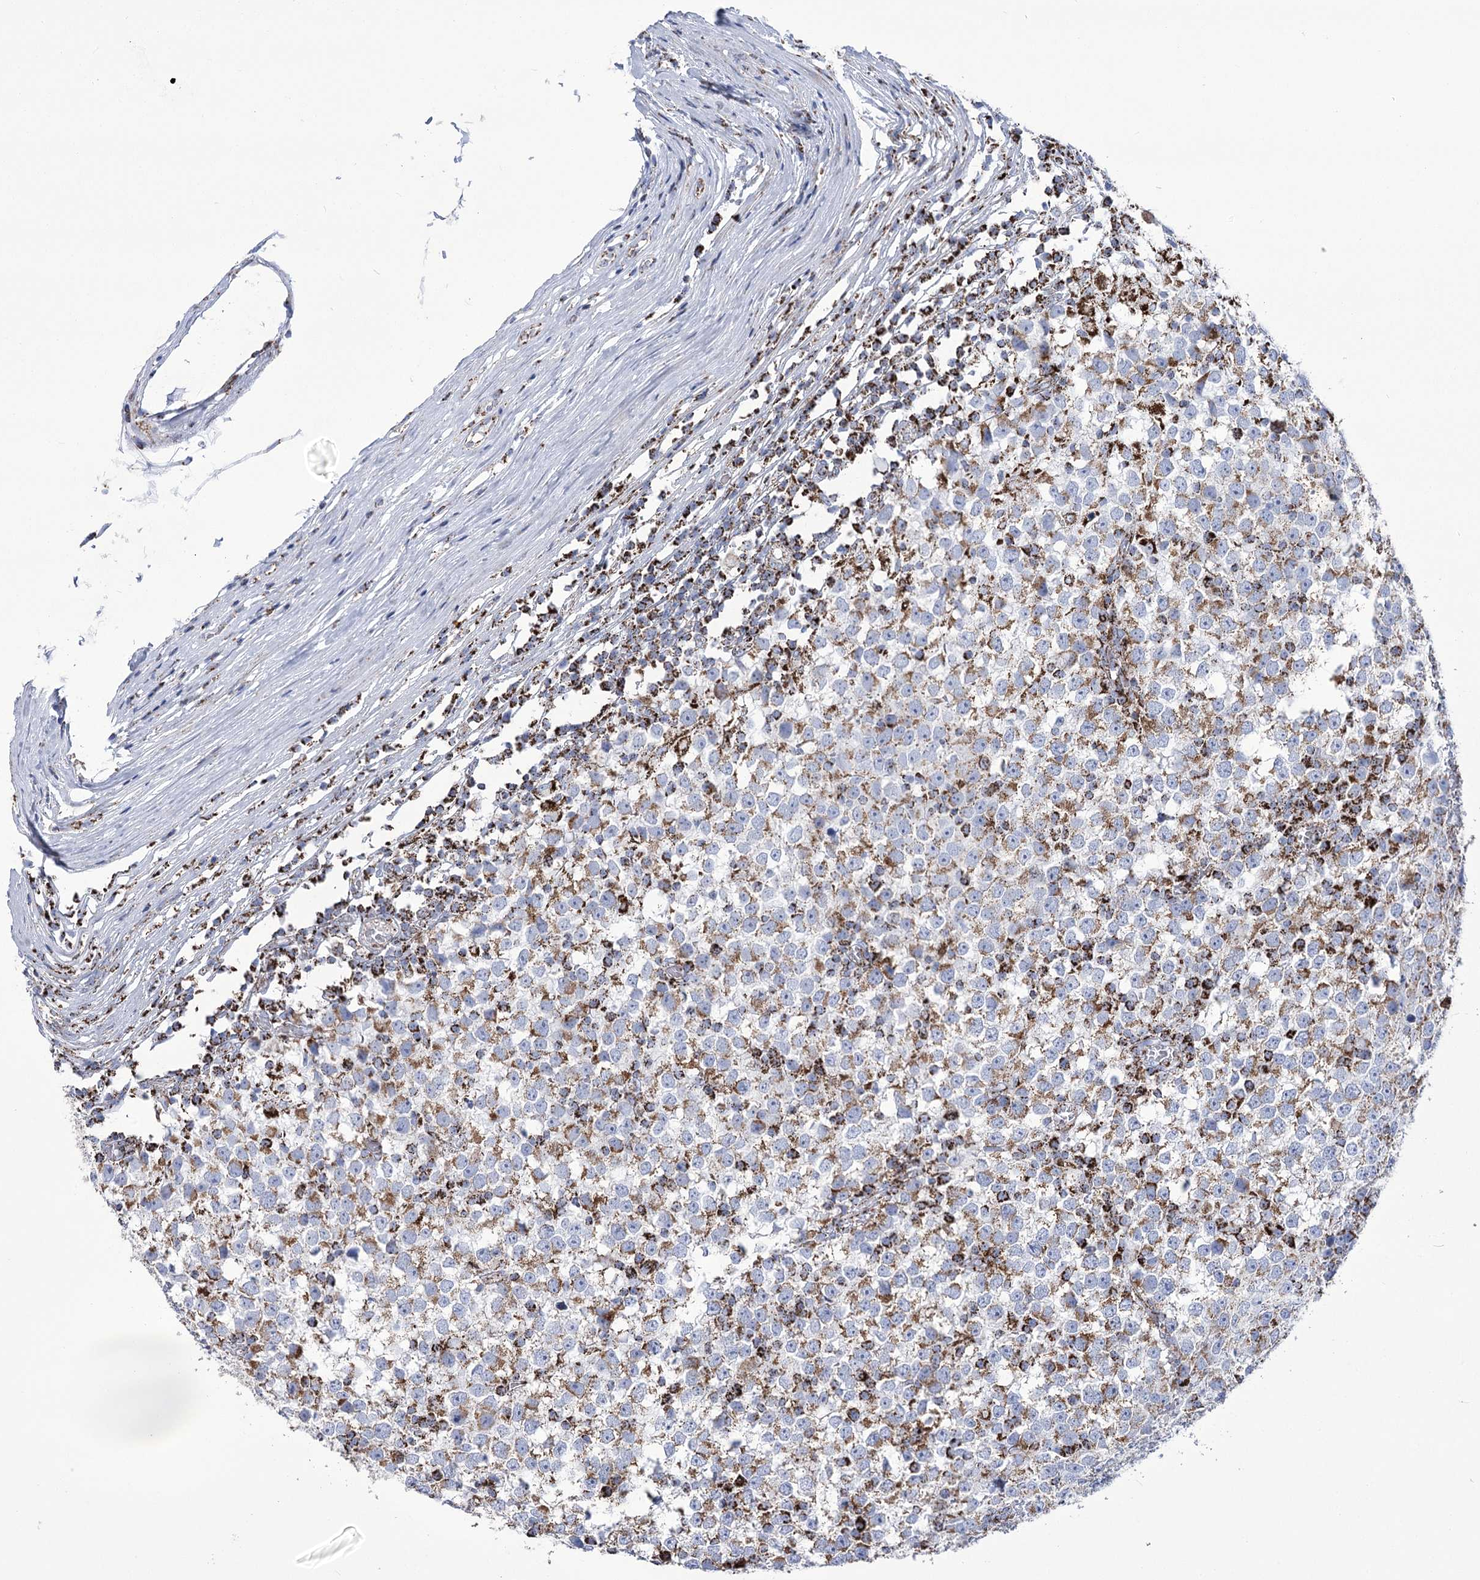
{"staining": {"intensity": "moderate", "quantity": "25%-75%", "location": "cytoplasmic/membranous"}, "tissue": "testis cancer", "cell_type": "Tumor cells", "image_type": "cancer", "snomed": [{"axis": "morphology", "description": "Seminoma, NOS"}, {"axis": "topography", "description": "Testis"}], "caption": "Tumor cells display medium levels of moderate cytoplasmic/membranous staining in about 25%-75% of cells in human testis seminoma. Immunohistochemistry (ihc) stains the protein of interest in brown and the nuclei are stained blue.", "gene": "PDHB", "patient": {"sex": "male", "age": 65}}